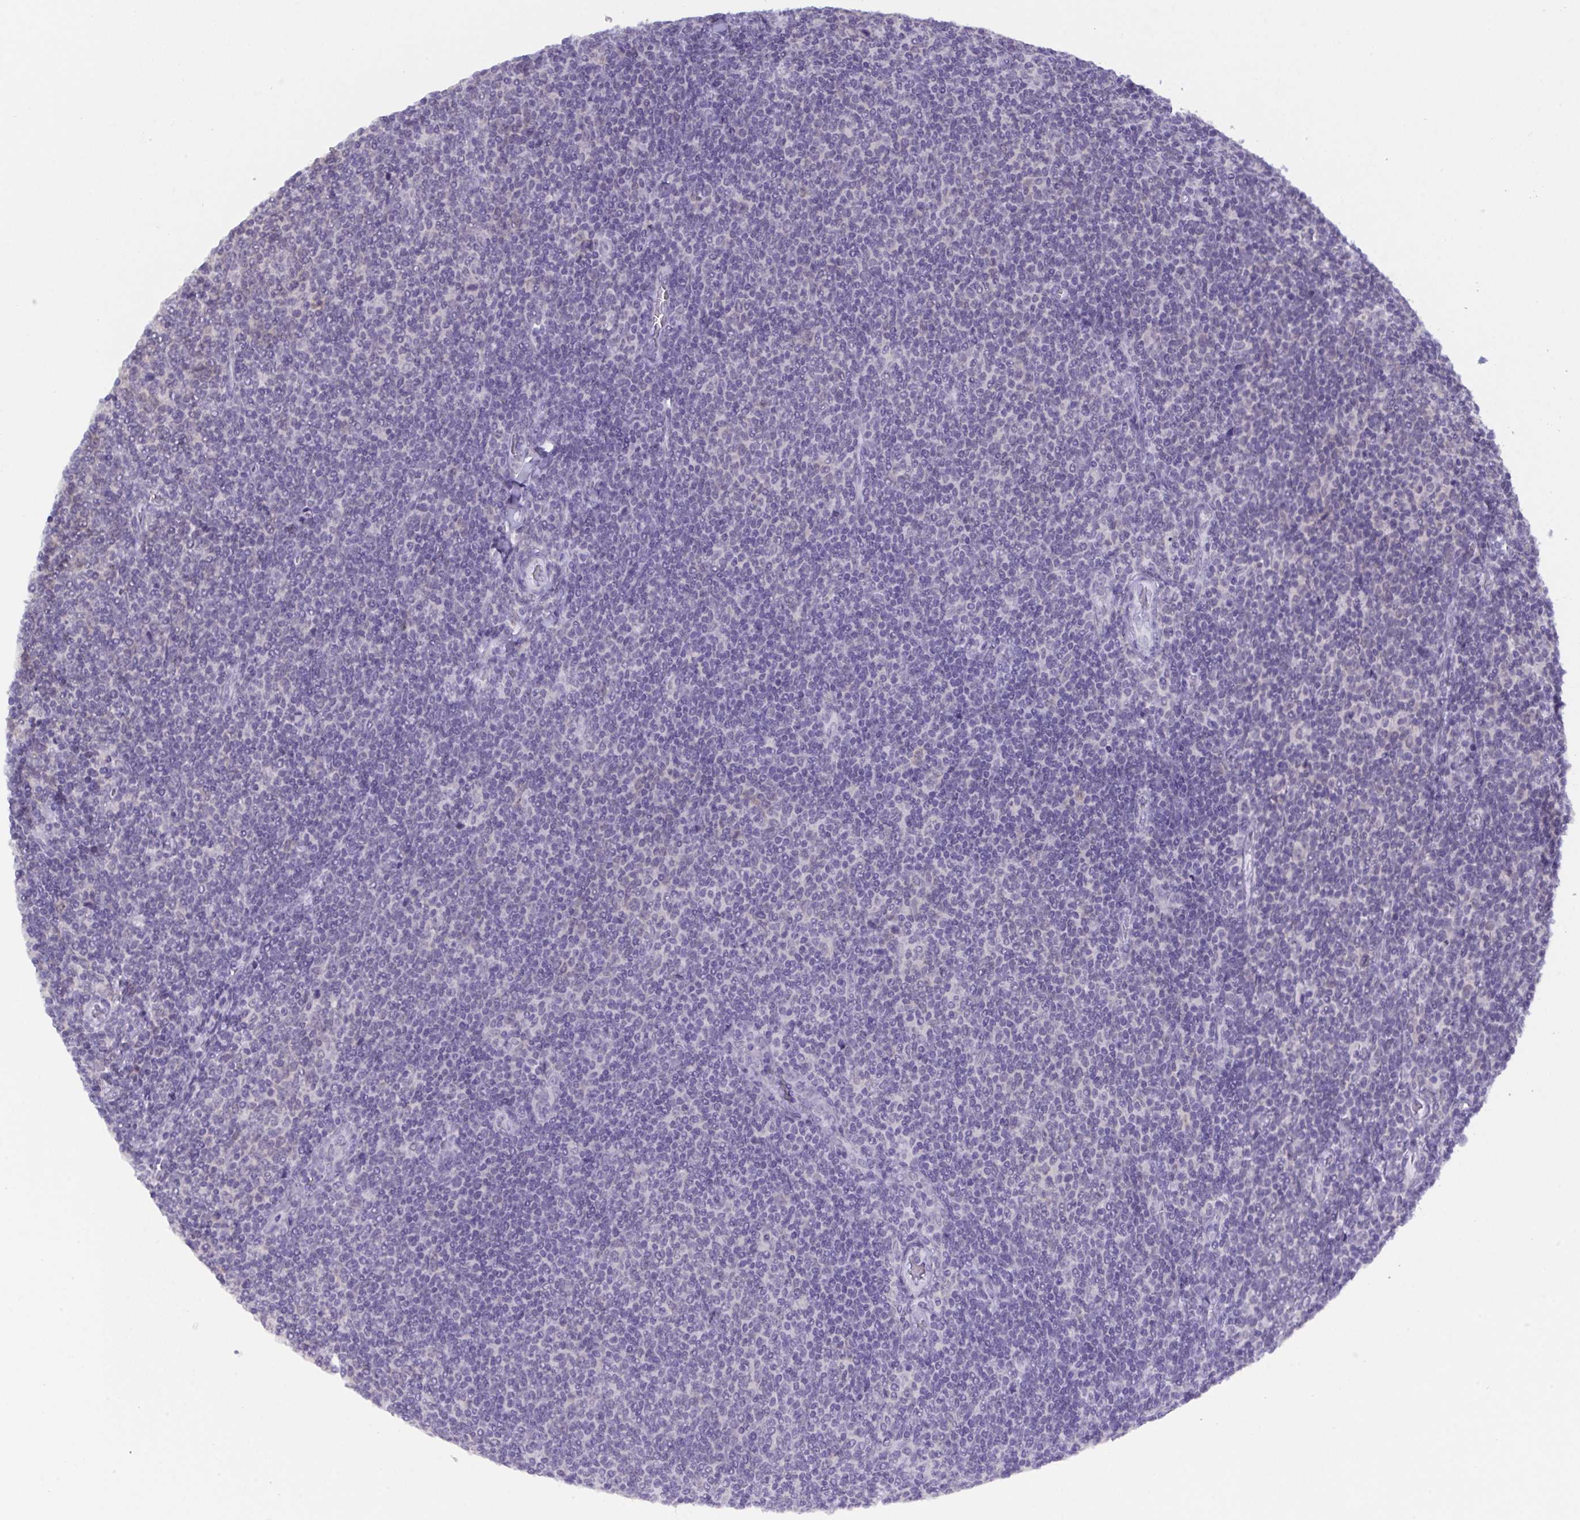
{"staining": {"intensity": "negative", "quantity": "none", "location": "none"}, "tissue": "lymphoma", "cell_type": "Tumor cells", "image_type": "cancer", "snomed": [{"axis": "morphology", "description": "Malignant lymphoma, non-Hodgkin's type, Low grade"}, {"axis": "topography", "description": "Lymph node"}], "caption": "Photomicrograph shows no protein expression in tumor cells of malignant lymphoma, non-Hodgkin's type (low-grade) tissue. (DAB (3,3'-diaminobenzidine) immunohistochemistry (IHC), high magnification).", "gene": "SERPINB13", "patient": {"sex": "male", "age": 52}}